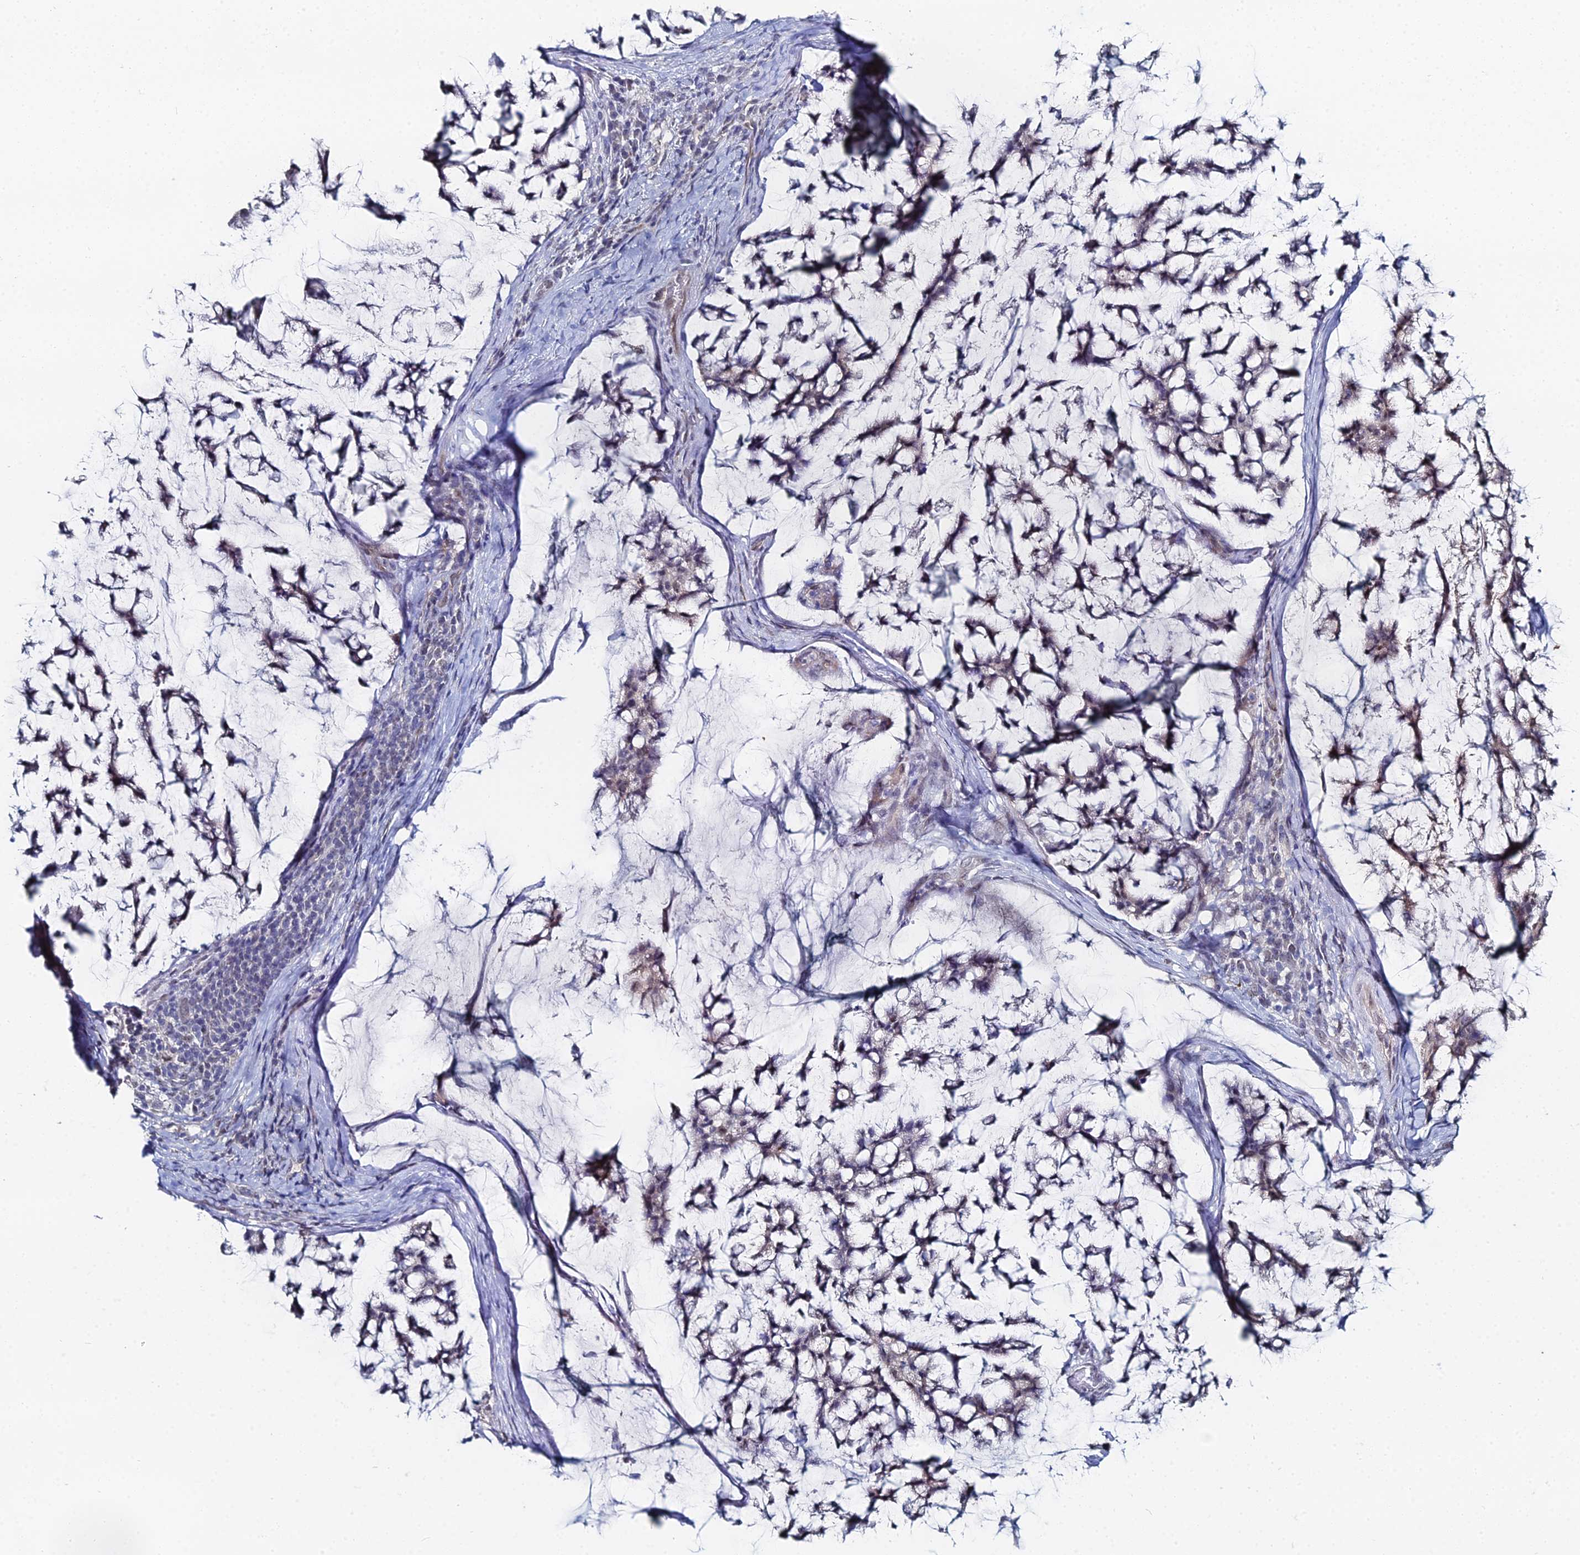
{"staining": {"intensity": "weak", "quantity": "<25%", "location": "nuclear"}, "tissue": "stomach cancer", "cell_type": "Tumor cells", "image_type": "cancer", "snomed": [{"axis": "morphology", "description": "Adenocarcinoma, NOS"}, {"axis": "topography", "description": "Stomach, lower"}], "caption": "Photomicrograph shows no protein positivity in tumor cells of adenocarcinoma (stomach) tissue.", "gene": "THAP4", "patient": {"sex": "male", "age": 67}}